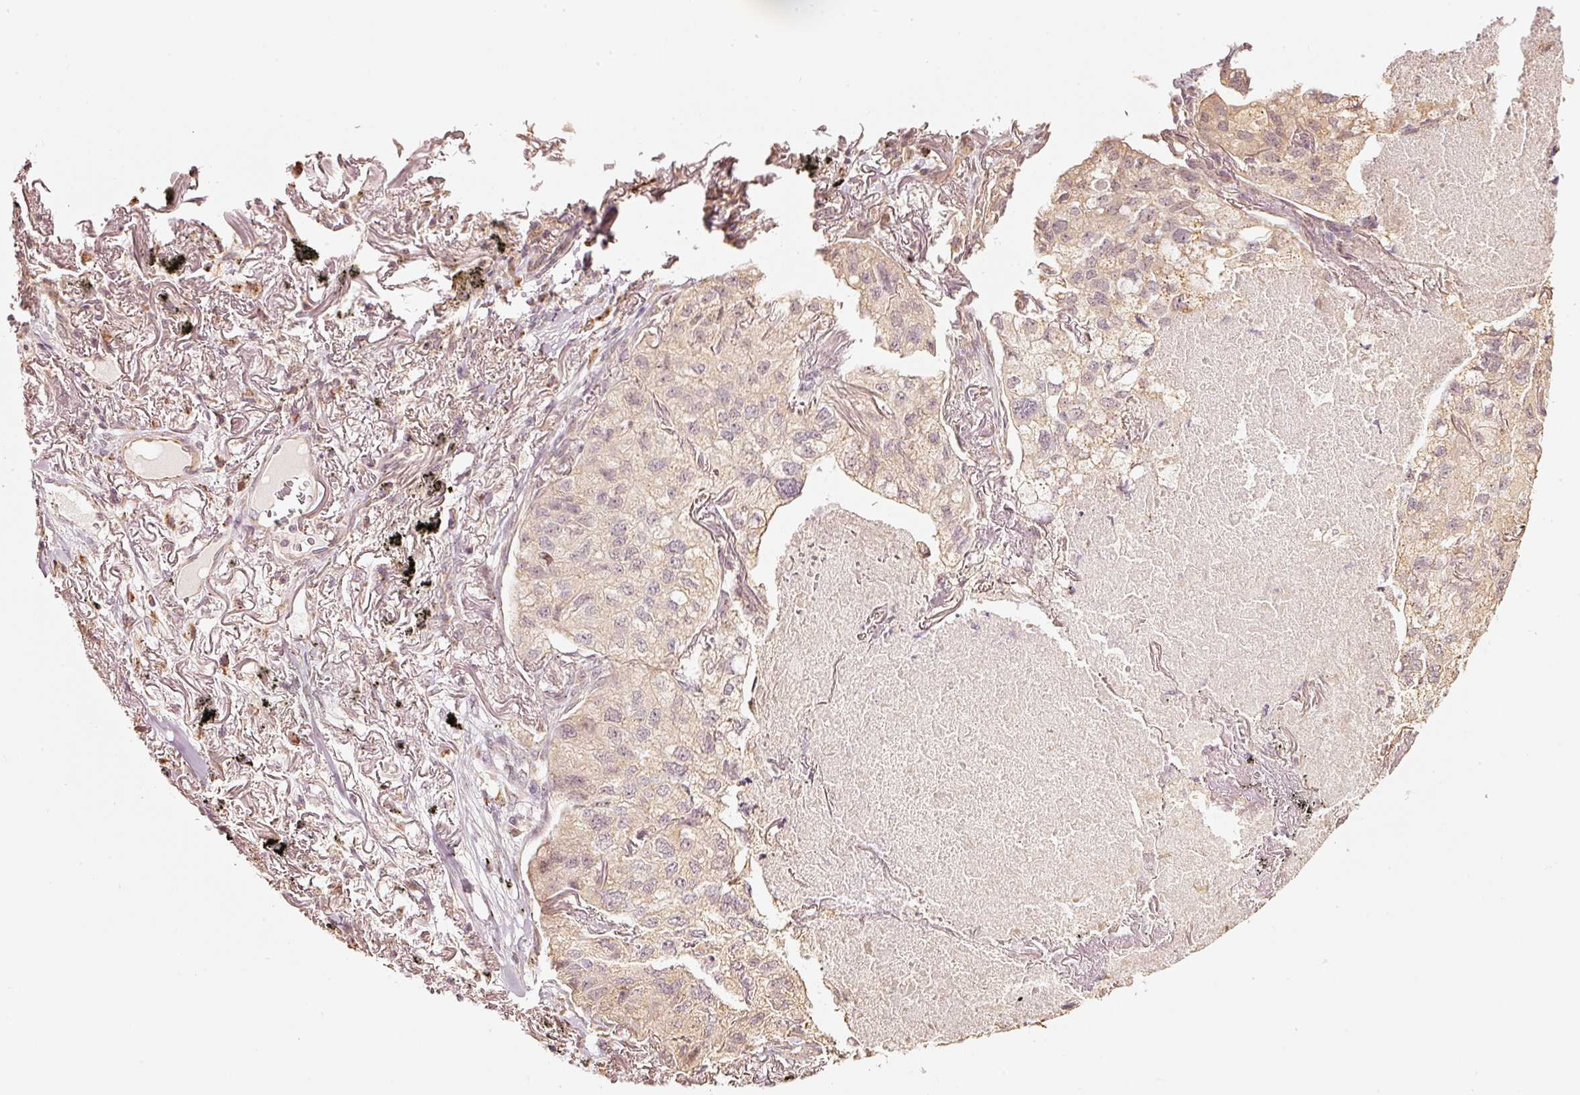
{"staining": {"intensity": "weak", "quantity": "<25%", "location": "cytoplasmic/membranous"}, "tissue": "lung cancer", "cell_type": "Tumor cells", "image_type": "cancer", "snomed": [{"axis": "morphology", "description": "Adenocarcinoma, NOS"}, {"axis": "topography", "description": "Lung"}], "caption": "An immunohistochemistry (IHC) micrograph of adenocarcinoma (lung) is shown. There is no staining in tumor cells of adenocarcinoma (lung).", "gene": "RAB35", "patient": {"sex": "male", "age": 65}}